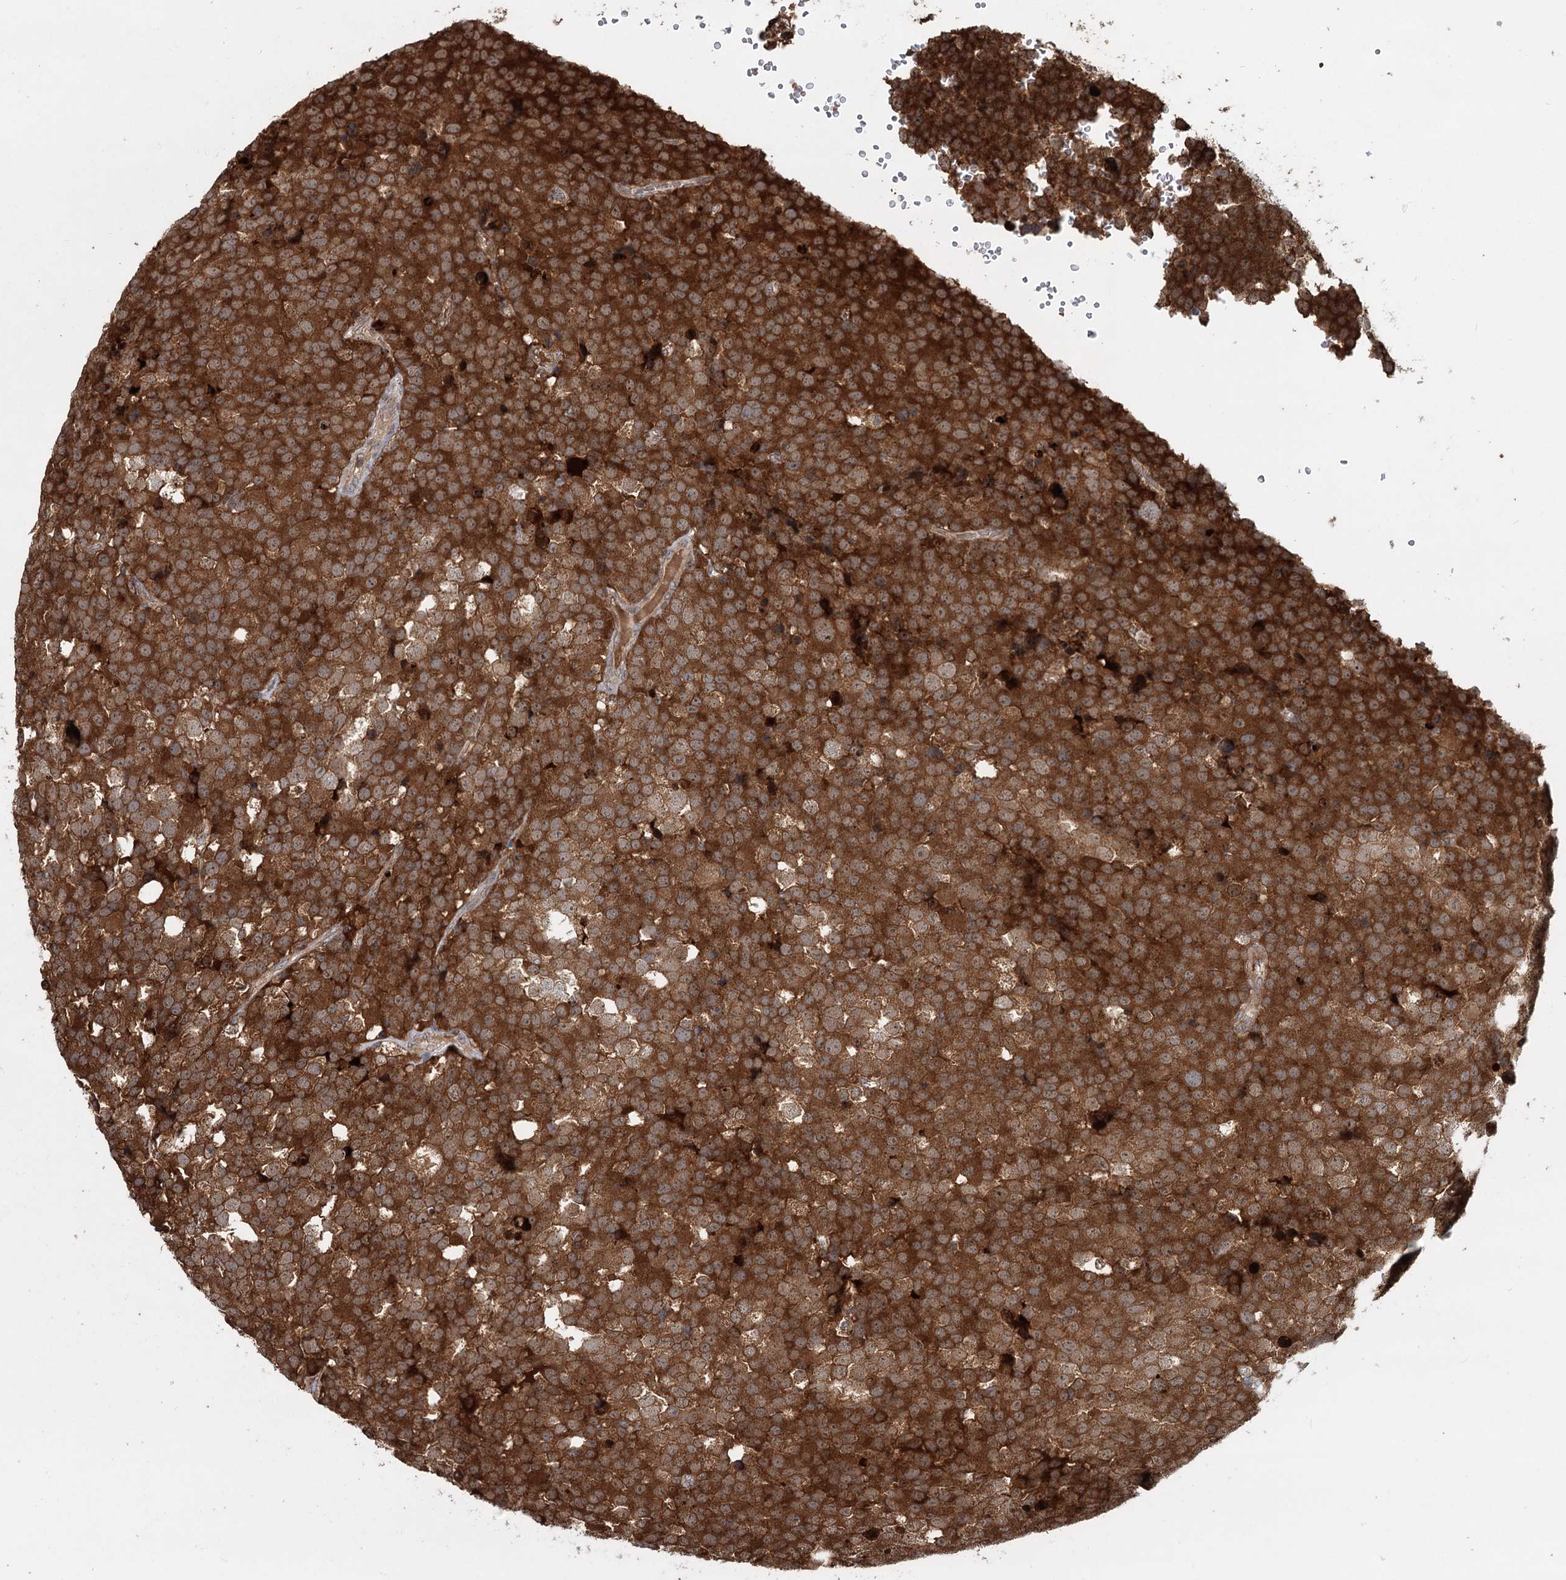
{"staining": {"intensity": "strong", "quantity": ">75%", "location": "cytoplasmic/membranous"}, "tissue": "testis cancer", "cell_type": "Tumor cells", "image_type": "cancer", "snomed": [{"axis": "morphology", "description": "Seminoma, NOS"}, {"axis": "topography", "description": "Testis"}], "caption": "Strong cytoplasmic/membranous protein staining is present in about >75% of tumor cells in seminoma (testis). Using DAB (3,3'-diaminobenzidine) (brown) and hematoxylin (blue) stains, captured at high magnification using brightfield microscopy.", "gene": "RNF111", "patient": {"sex": "male", "age": 71}}